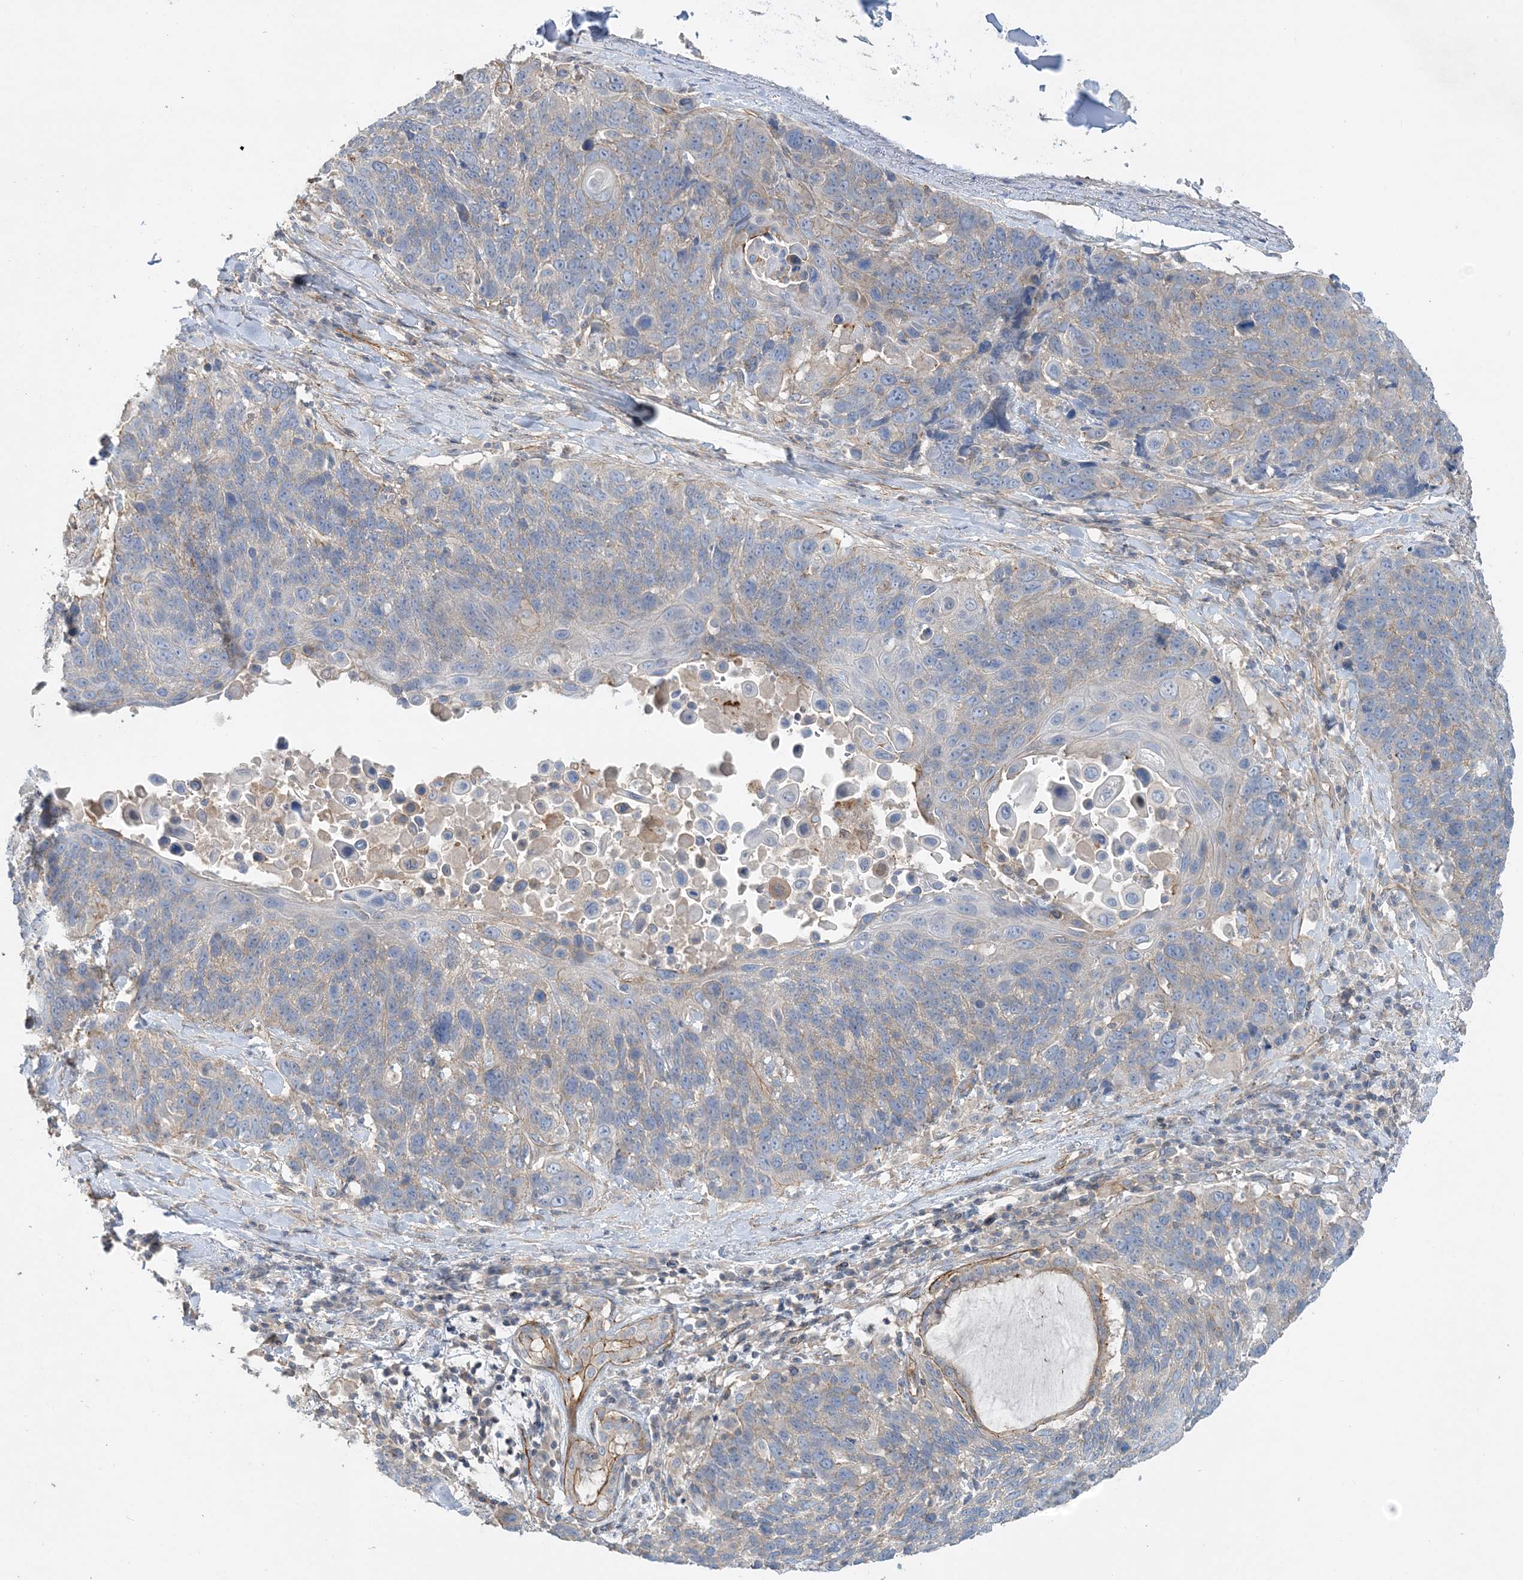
{"staining": {"intensity": "negative", "quantity": "none", "location": "none"}, "tissue": "lung cancer", "cell_type": "Tumor cells", "image_type": "cancer", "snomed": [{"axis": "morphology", "description": "Squamous cell carcinoma, NOS"}, {"axis": "topography", "description": "Lung"}], "caption": "A histopathology image of lung cancer stained for a protein exhibits no brown staining in tumor cells. (Stains: DAB immunohistochemistry with hematoxylin counter stain, Microscopy: brightfield microscopy at high magnification).", "gene": "PIGC", "patient": {"sex": "male", "age": 66}}